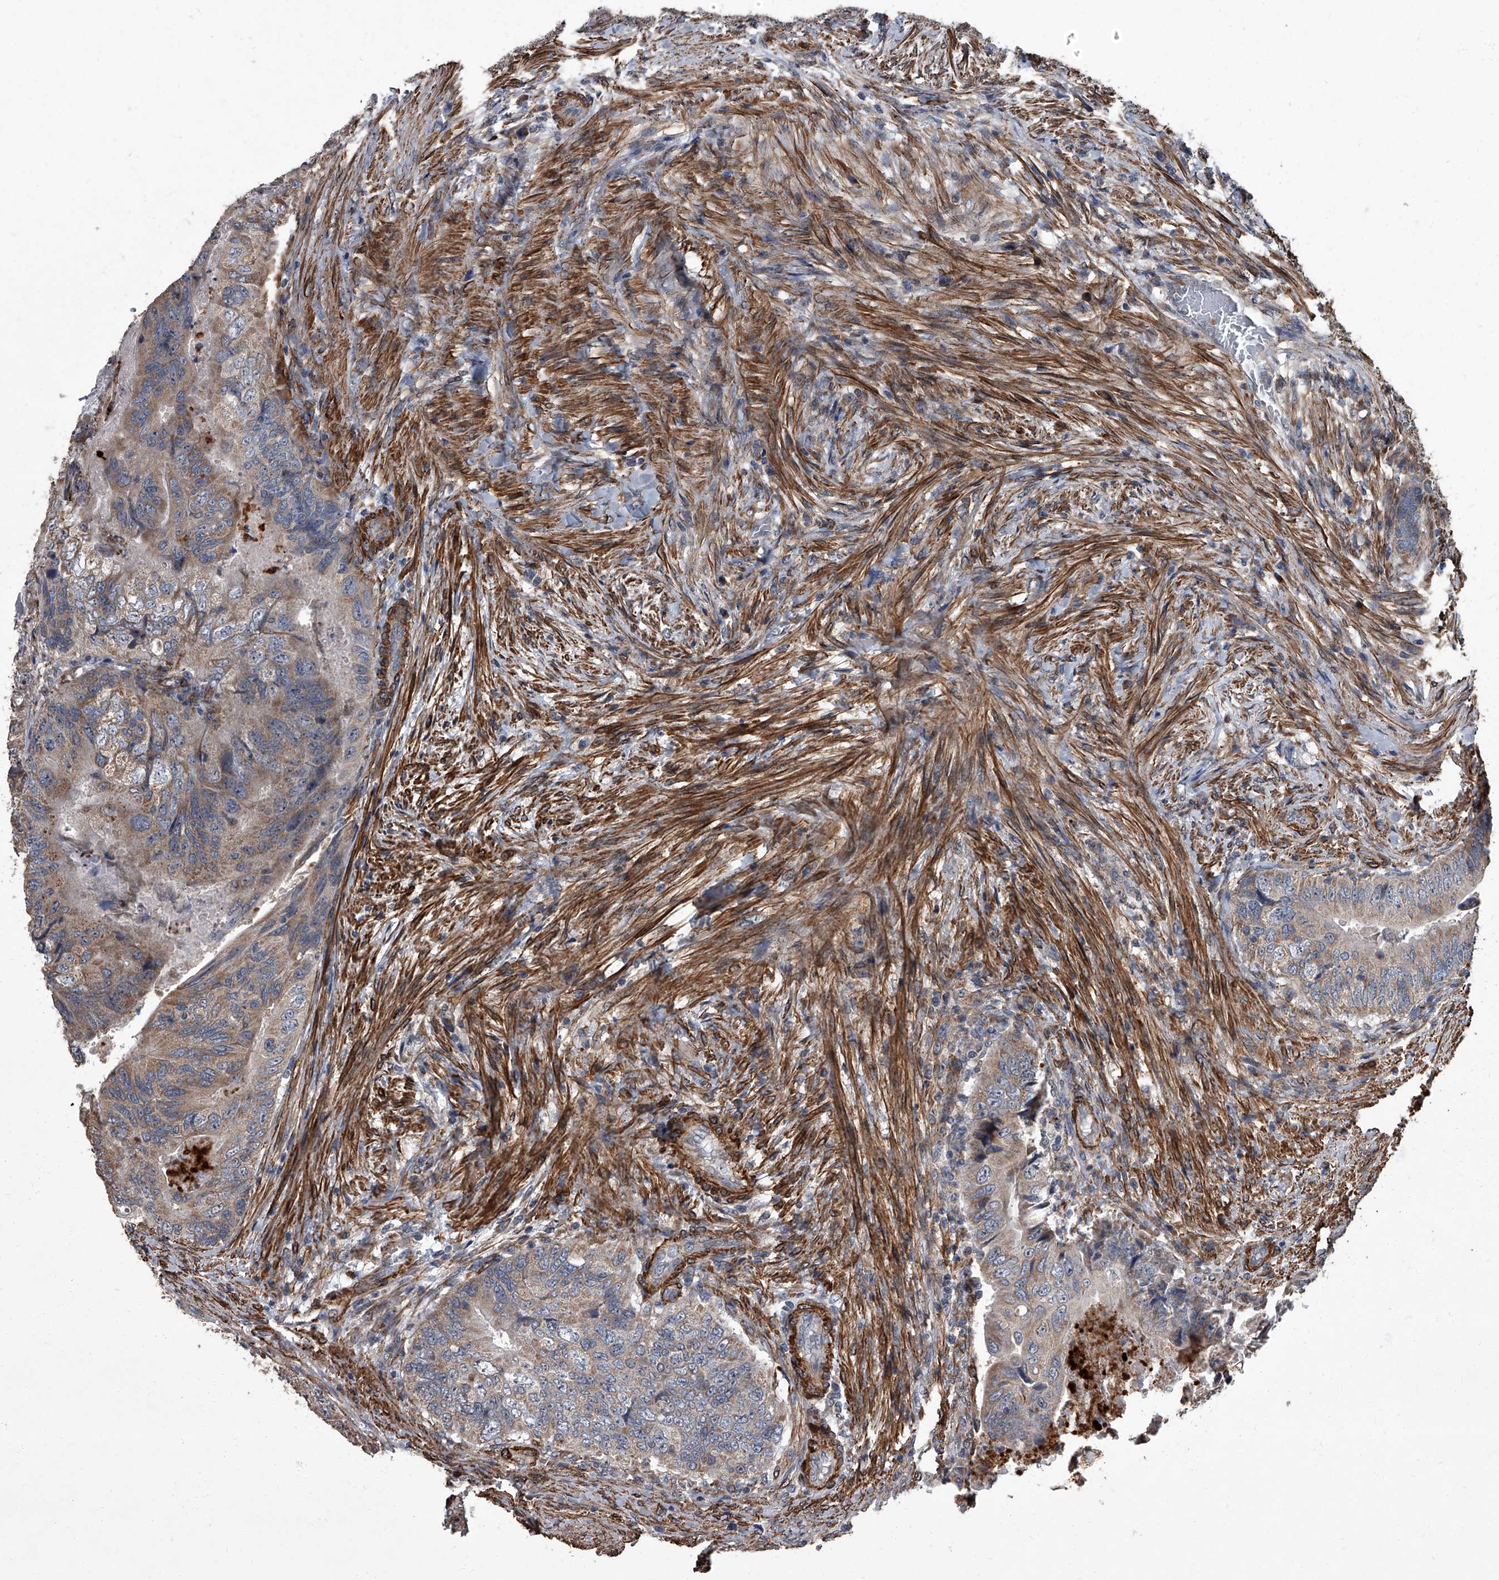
{"staining": {"intensity": "moderate", "quantity": "25%-75%", "location": "cytoplasmic/membranous"}, "tissue": "colorectal cancer", "cell_type": "Tumor cells", "image_type": "cancer", "snomed": [{"axis": "morphology", "description": "Adenocarcinoma, NOS"}, {"axis": "topography", "description": "Rectum"}], "caption": "Immunohistochemical staining of adenocarcinoma (colorectal) shows medium levels of moderate cytoplasmic/membranous protein positivity in about 25%-75% of tumor cells. (brown staining indicates protein expression, while blue staining denotes nuclei).", "gene": "SIRT4", "patient": {"sex": "male", "age": 63}}